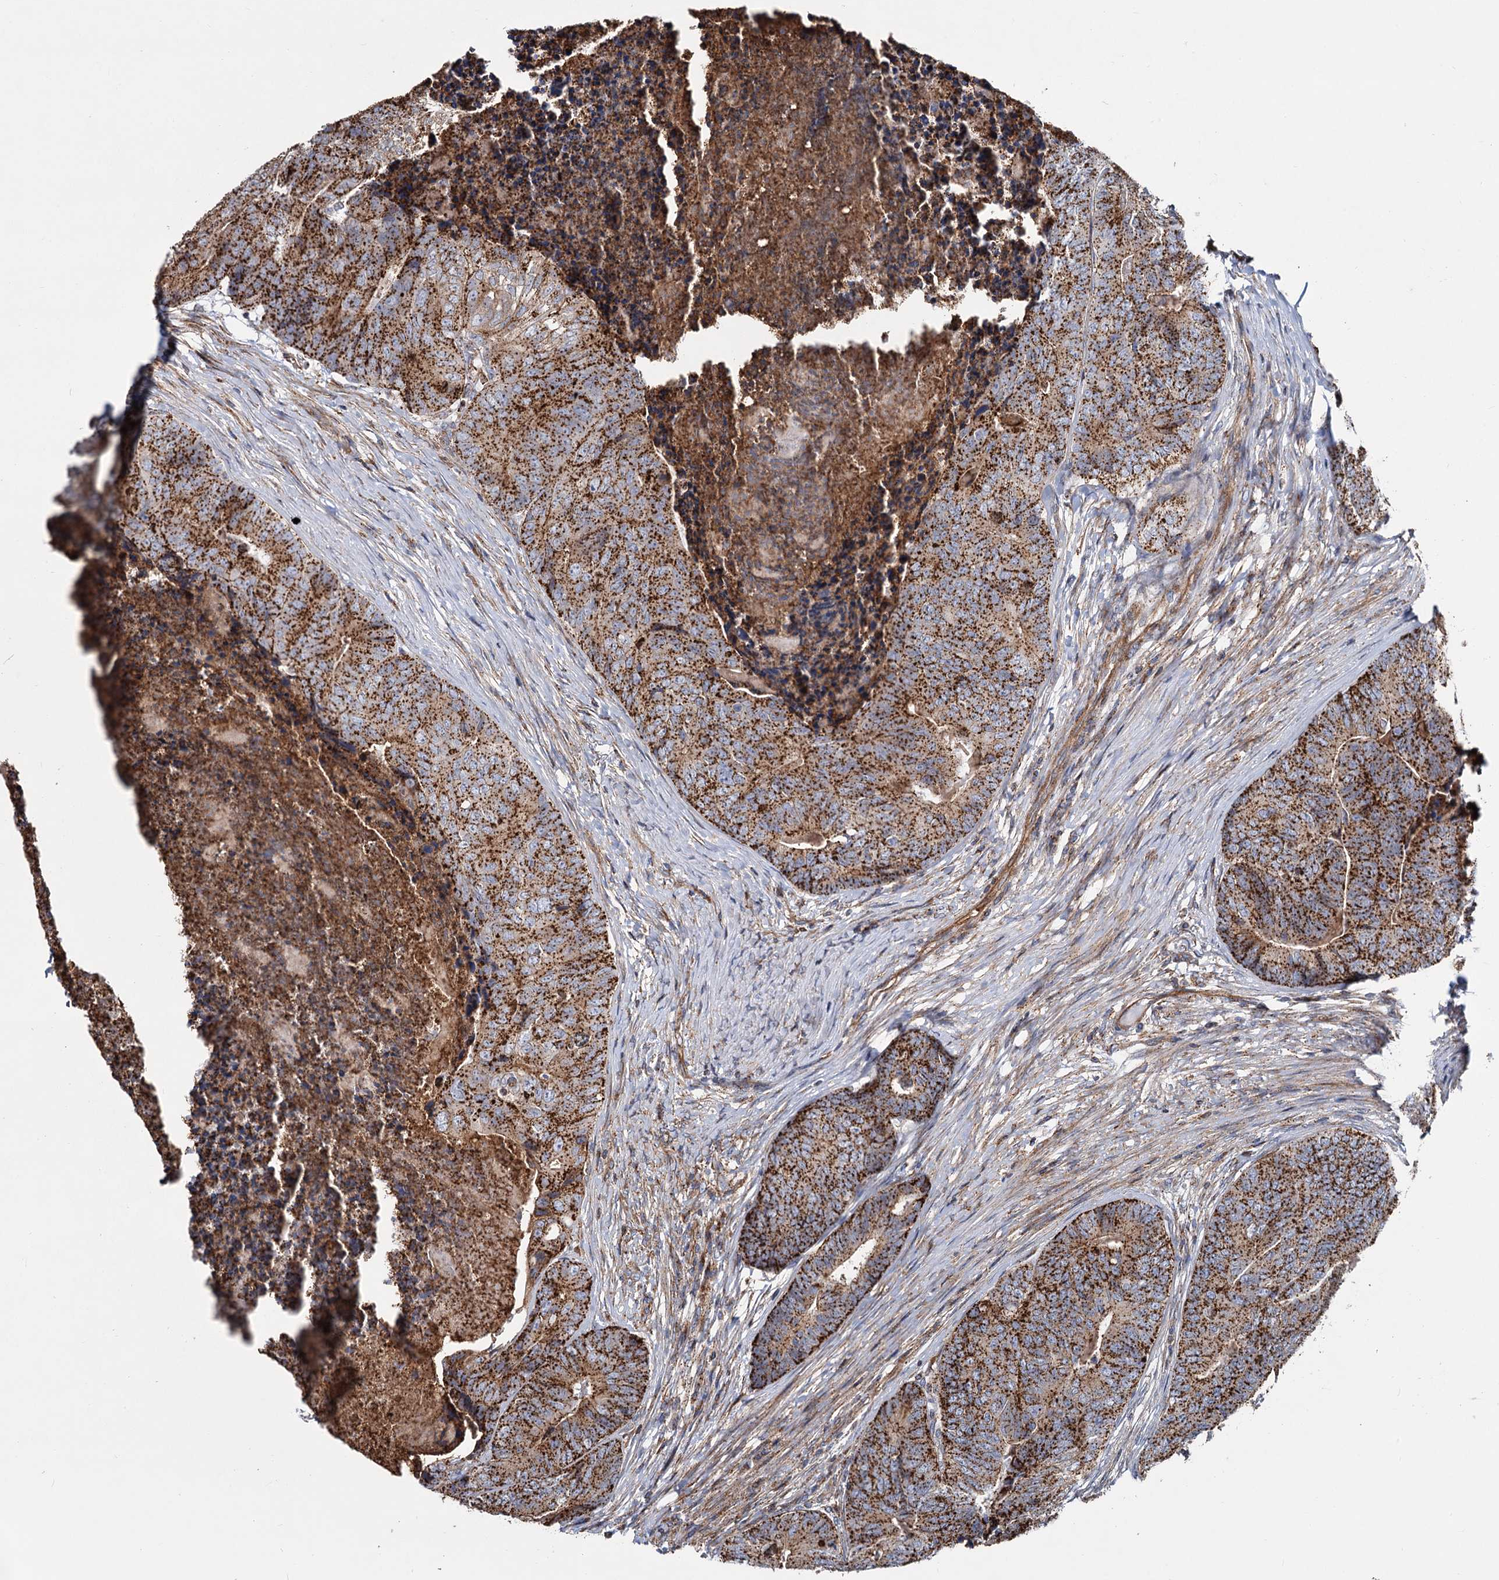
{"staining": {"intensity": "strong", "quantity": ">75%", "location": "cytoplasmic/membranous"}, "tissue": "colorectal cancer", "cell_type": "Tumor cells", "image_type": "cancer", "snomed": [{"axis": "morphology", "description": "Adenocarcinoma, NOS"}, {"axis": "topography", "description": "Colon"}], "caption": "Adenocarcinoma (colorectal) stained with DAB immunohistochemistry (IHC) exhibits high levels of strong cytoplasmic/membranous positivity in approximately >75% of tumor cells.", "gene": "PSEN1", "patient": {"sex": "female", "age": 67}}